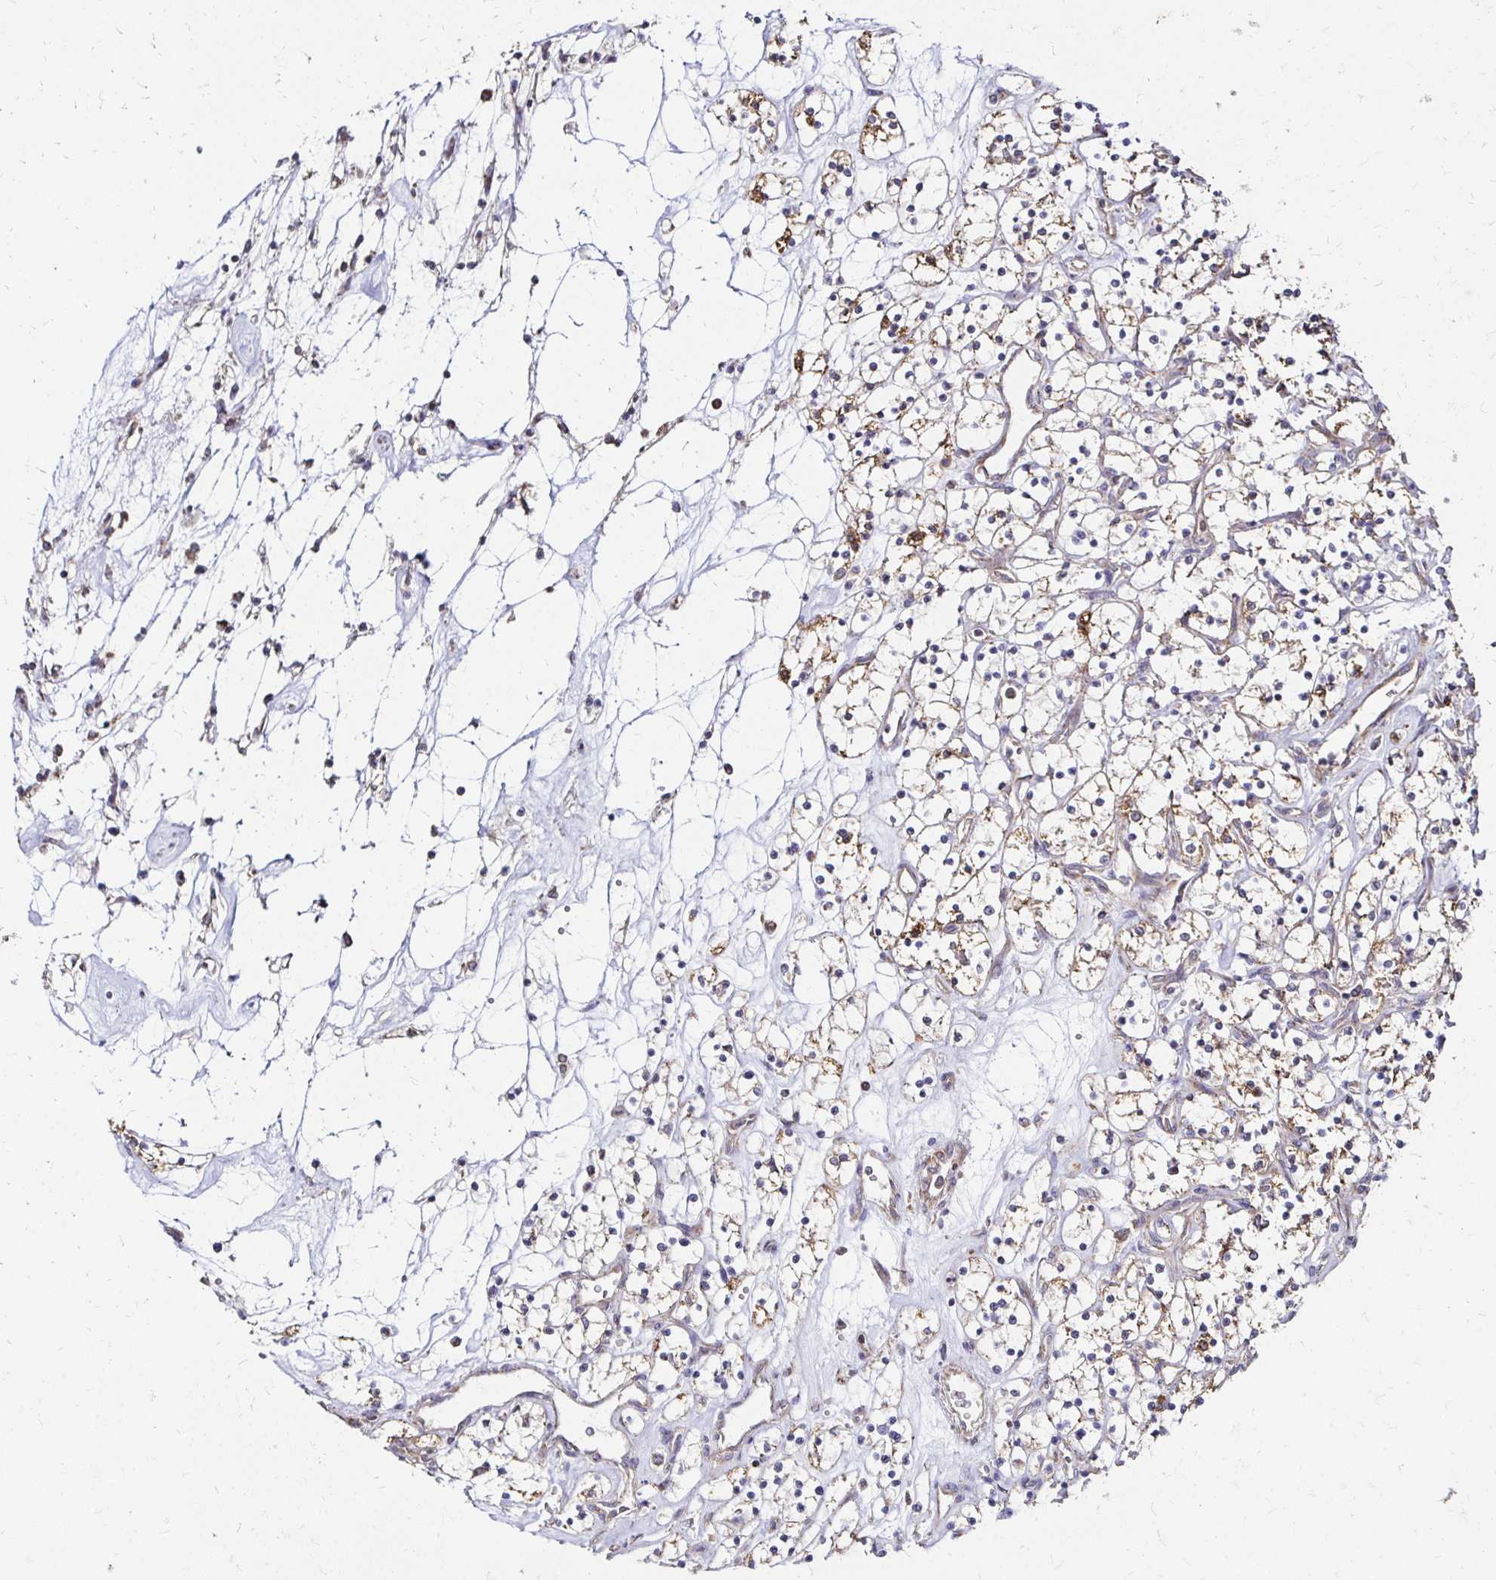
{"staining": {"intensity": "moderate", "quantity": "25%-75%", "location": "cytoplasmic/membranous"}, "tissue": "renal cancer", "cell_type": "Tumor cells", "image_type": "cancer", "snomed": [{"axis": "morphology", "description": "Adenocarcinoma, NOS"}, {"axis": "topography", "description": "Kidney"}], "caption": "High-magnification brightfield microscopy of adenocarcinoma (renal) stained with DAB (brown) and counterstained with hematoxylin (blue). tumor cells exhibit moderate cytoplasmic/membranous positivity is seen in about25%-75% of cells. (DAB IHC with brightfield microscopy, high magnification).", "gene": "ZW10", "patient": {"sex": "female", "age": 69}}